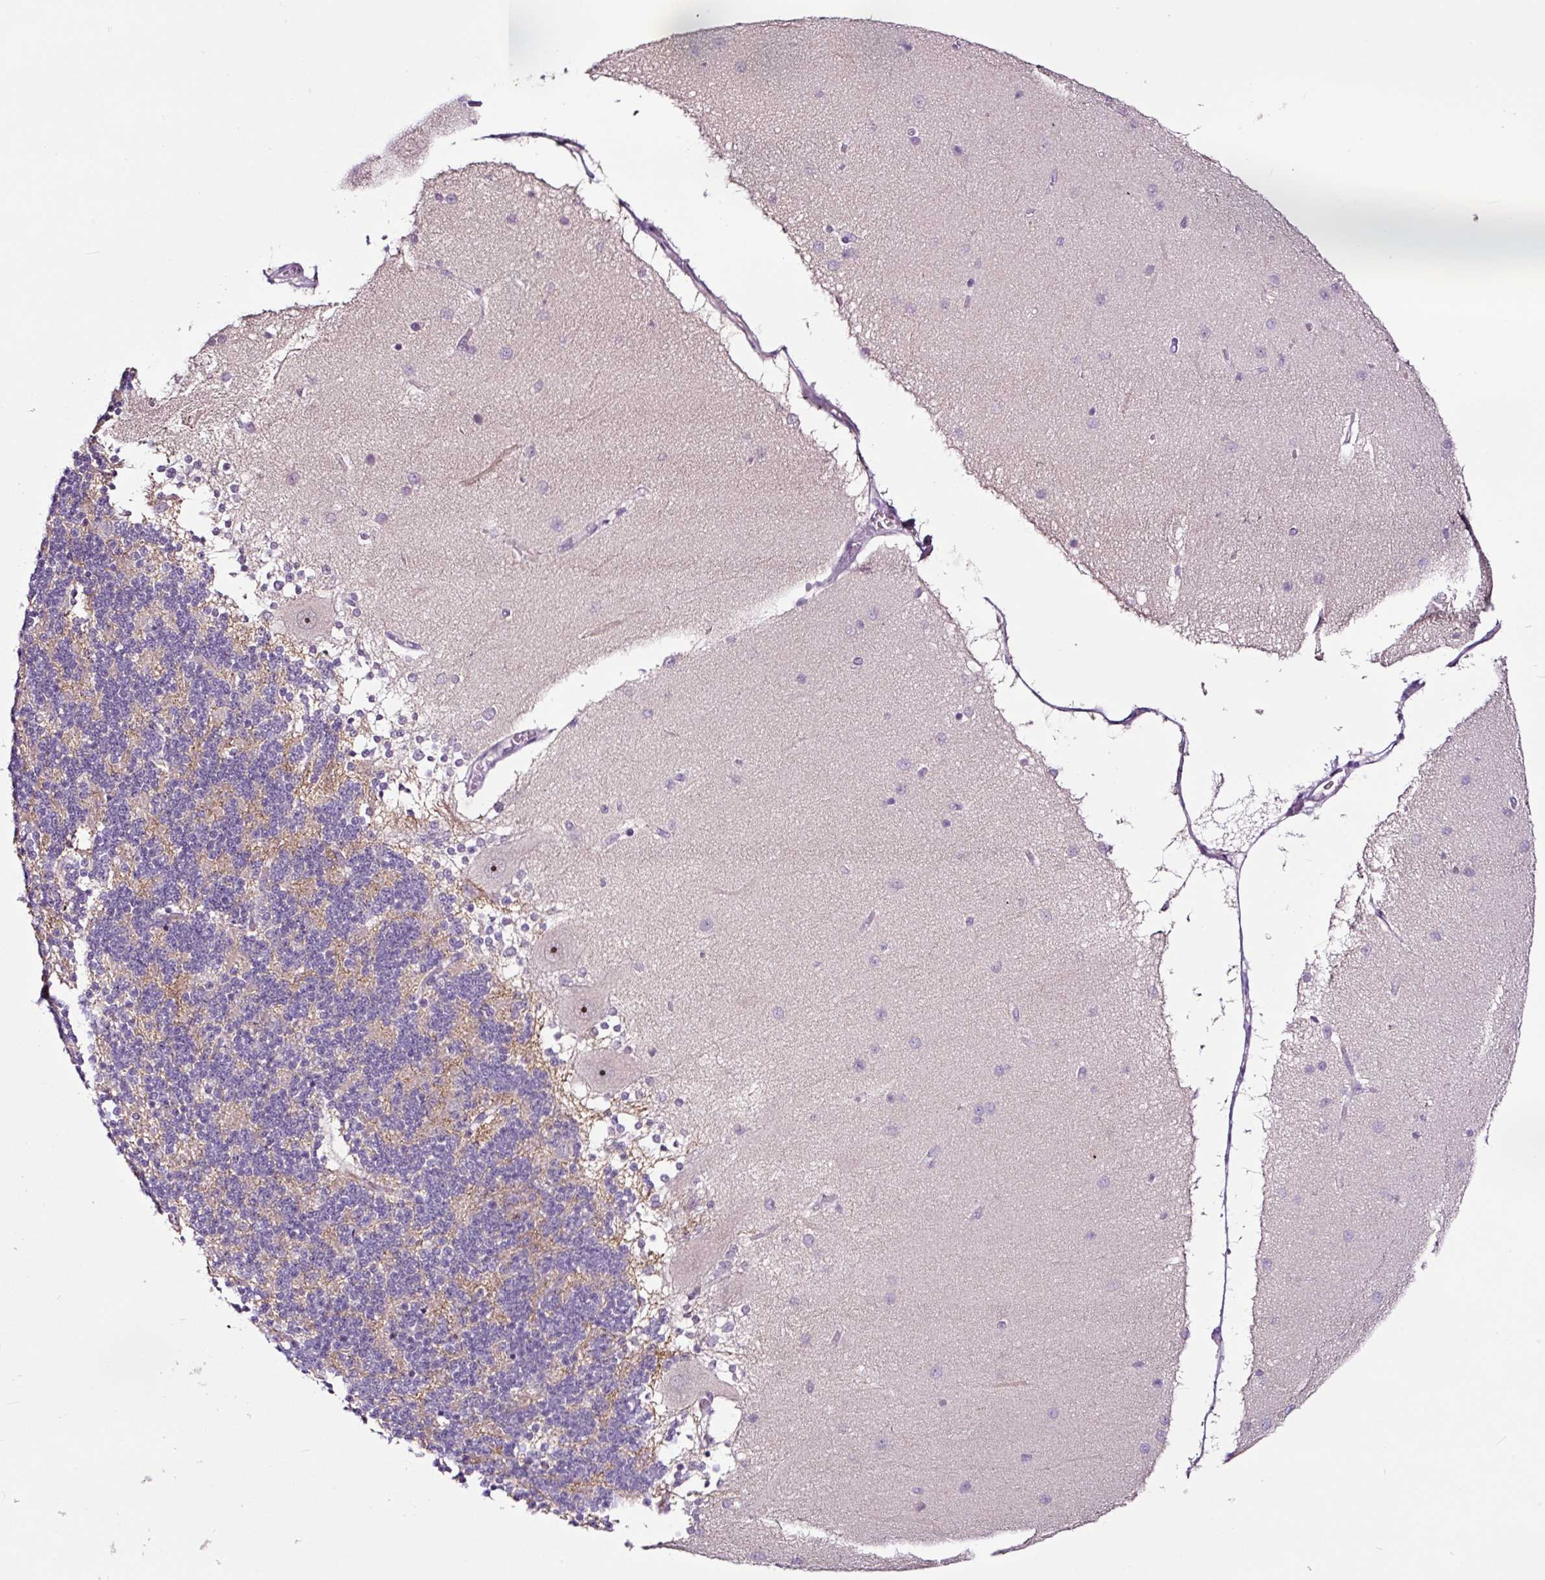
{"staining": {"intensity": "negative", "quantity": "none", "location": "none"}, "tissue": "cerebellum", "cell_type": "Cells in granular layer", "image_type": "normal", "snomed": [{"axis": "morphology", "description": "Normal tissue, NOS"}, {"axis": "topography", "description": "Cerebellum"}], "caption": "Cerebellum was stained to show a protein in brown. There is no significant expression in cells in granular layer. (Immunohistochemistry, brightfield microscopy, high magnification).", "gene": "NOM1", "patient": {"sex": "female", "age": 54}}